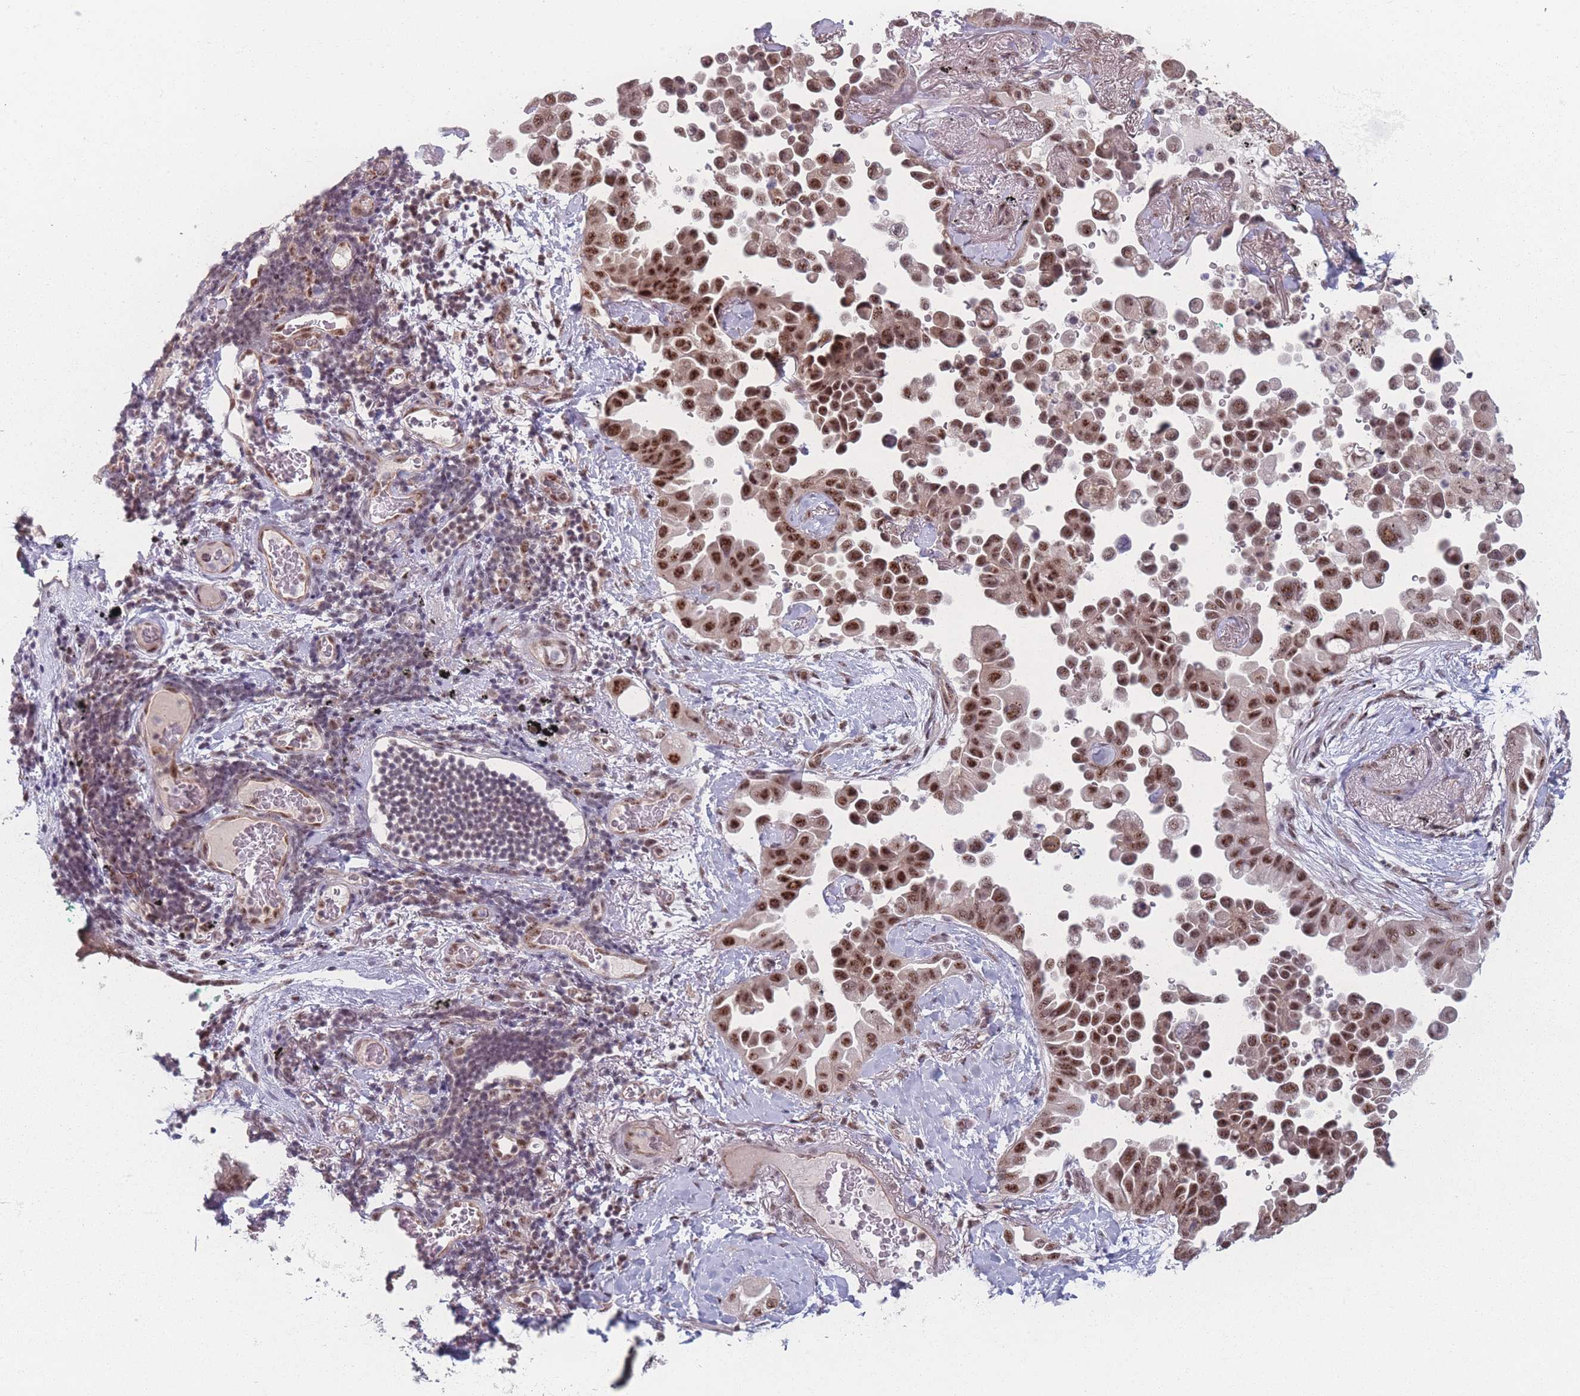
{"staining": {"intensity": "moderate", "quantity": ">75%", "location": "nuclear"}, "tissue": "lung cancer", "cell_type": "Tumor cells", "image_type": "cancer", "snomed": [{"axis": "morphology", "description": "Adenocarcinoma, NOS"}, {"axis": "topography", "description": "Lung"}], "caption": "Protein staining of lung adenocarcinoma tissue displays moderate nuclear expression in approximately >75% of tumor cells. The staining was performed using DAB (3,3'-diaminobenzidine), with brown indicating positive protein expression. Nuclei are stained blue with hematoxylin.", "gene": "ZC3H14", "patient": {"sex": "female", "age": 67}}